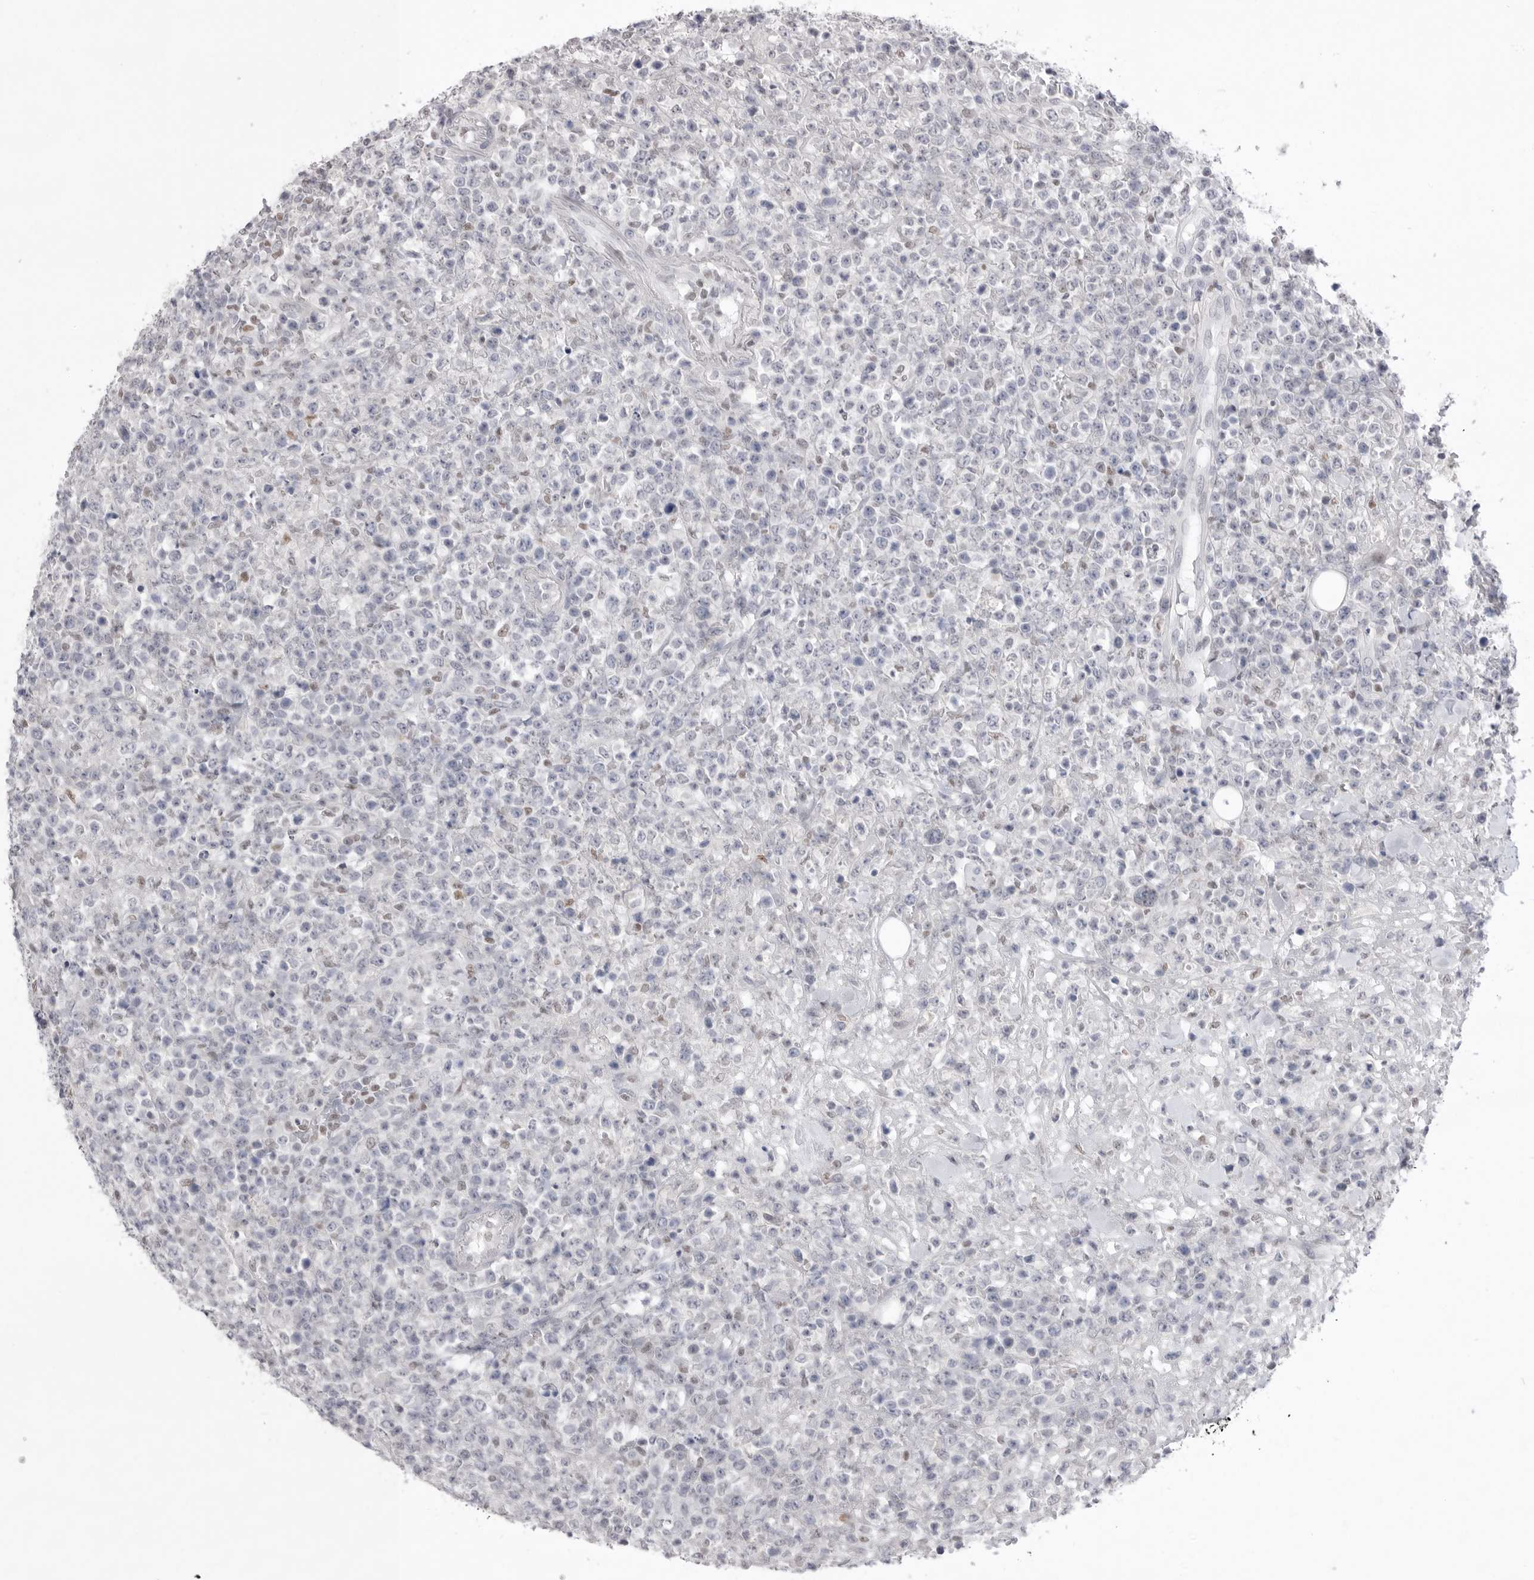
{"staining": {"intensity": "negative", "quantity": "none", "location": "none"}, "tissue": "lymphoma", "cell_type": "Tumor cells", "image_type": "cancer", "snomed": [{"axis": "morphology", "description": "Malignant lymphoma, non-Hodgkin's type, High grade"}, {"axis": "topography", "description": "Colon"}], "caption": "Tumor cells show no significant protein staining in malignant lymphoma, non-Hodgkin's type (high-grade).", "gene": "ZBTB7B", "patient": {"sex": "female", "age": 53}}